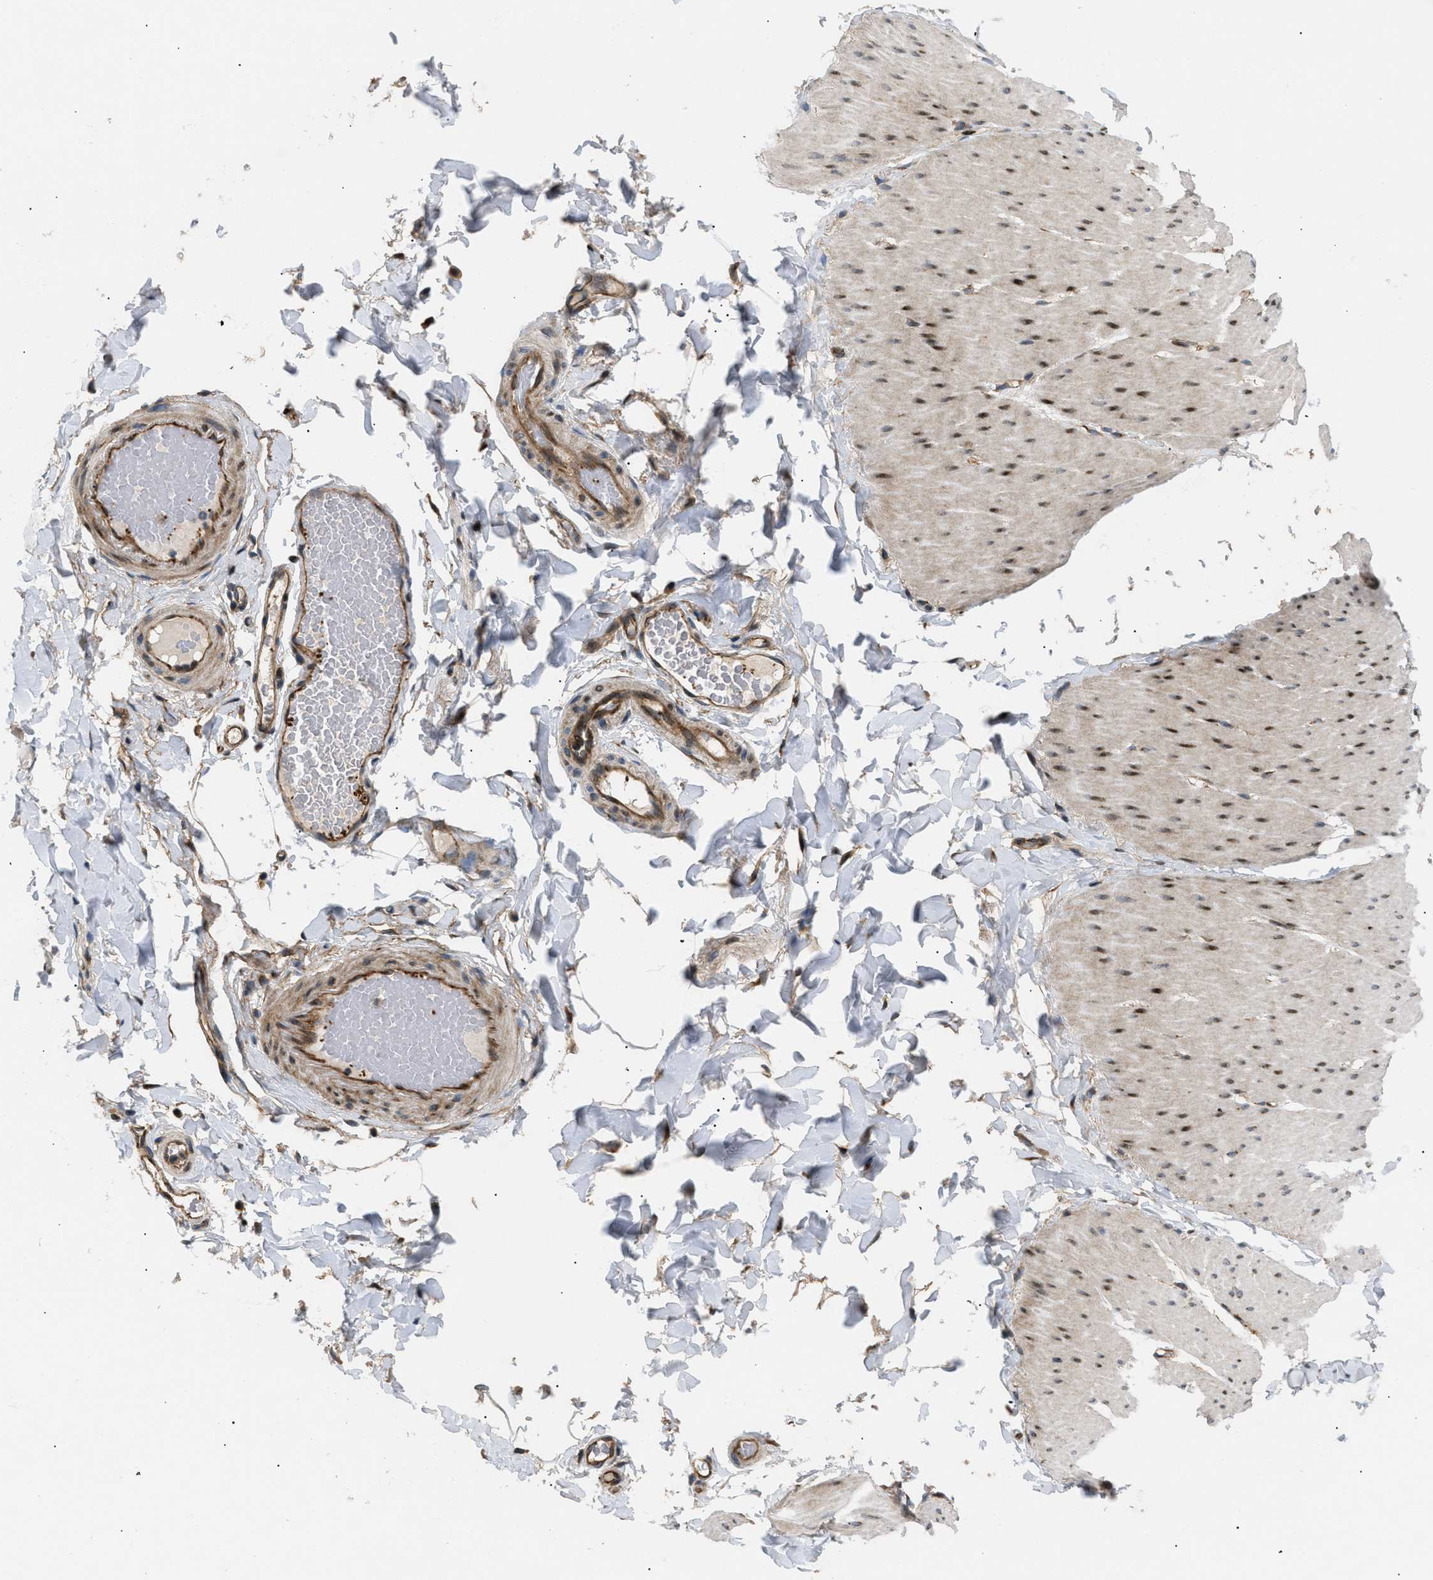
{"staining": {"intensity": "moderate", "quantity": ">75%", "location": "cytoplasmic/membranous,nuclear"}, "tissue": "smooth muscle", "cell_type": "Smooth muscle cells", "image_type": "normal", "snomed": [{"axis": "morphology", "description": "Normal tissue, NOS"}, {"axis": "topography", "description": "Smooth muscle"}, {"axis": "topography", "description": "Colon"}], "caption": "Immunohistochemical staining of normal human smooth muscle reveals >75% levels of moderate cytoplasmic/membranous,nuclear protein staining in about >75% of smooth muscle cells.", "gene": "LYSMD3", "patient": {"sex": "male", "age": 67}}